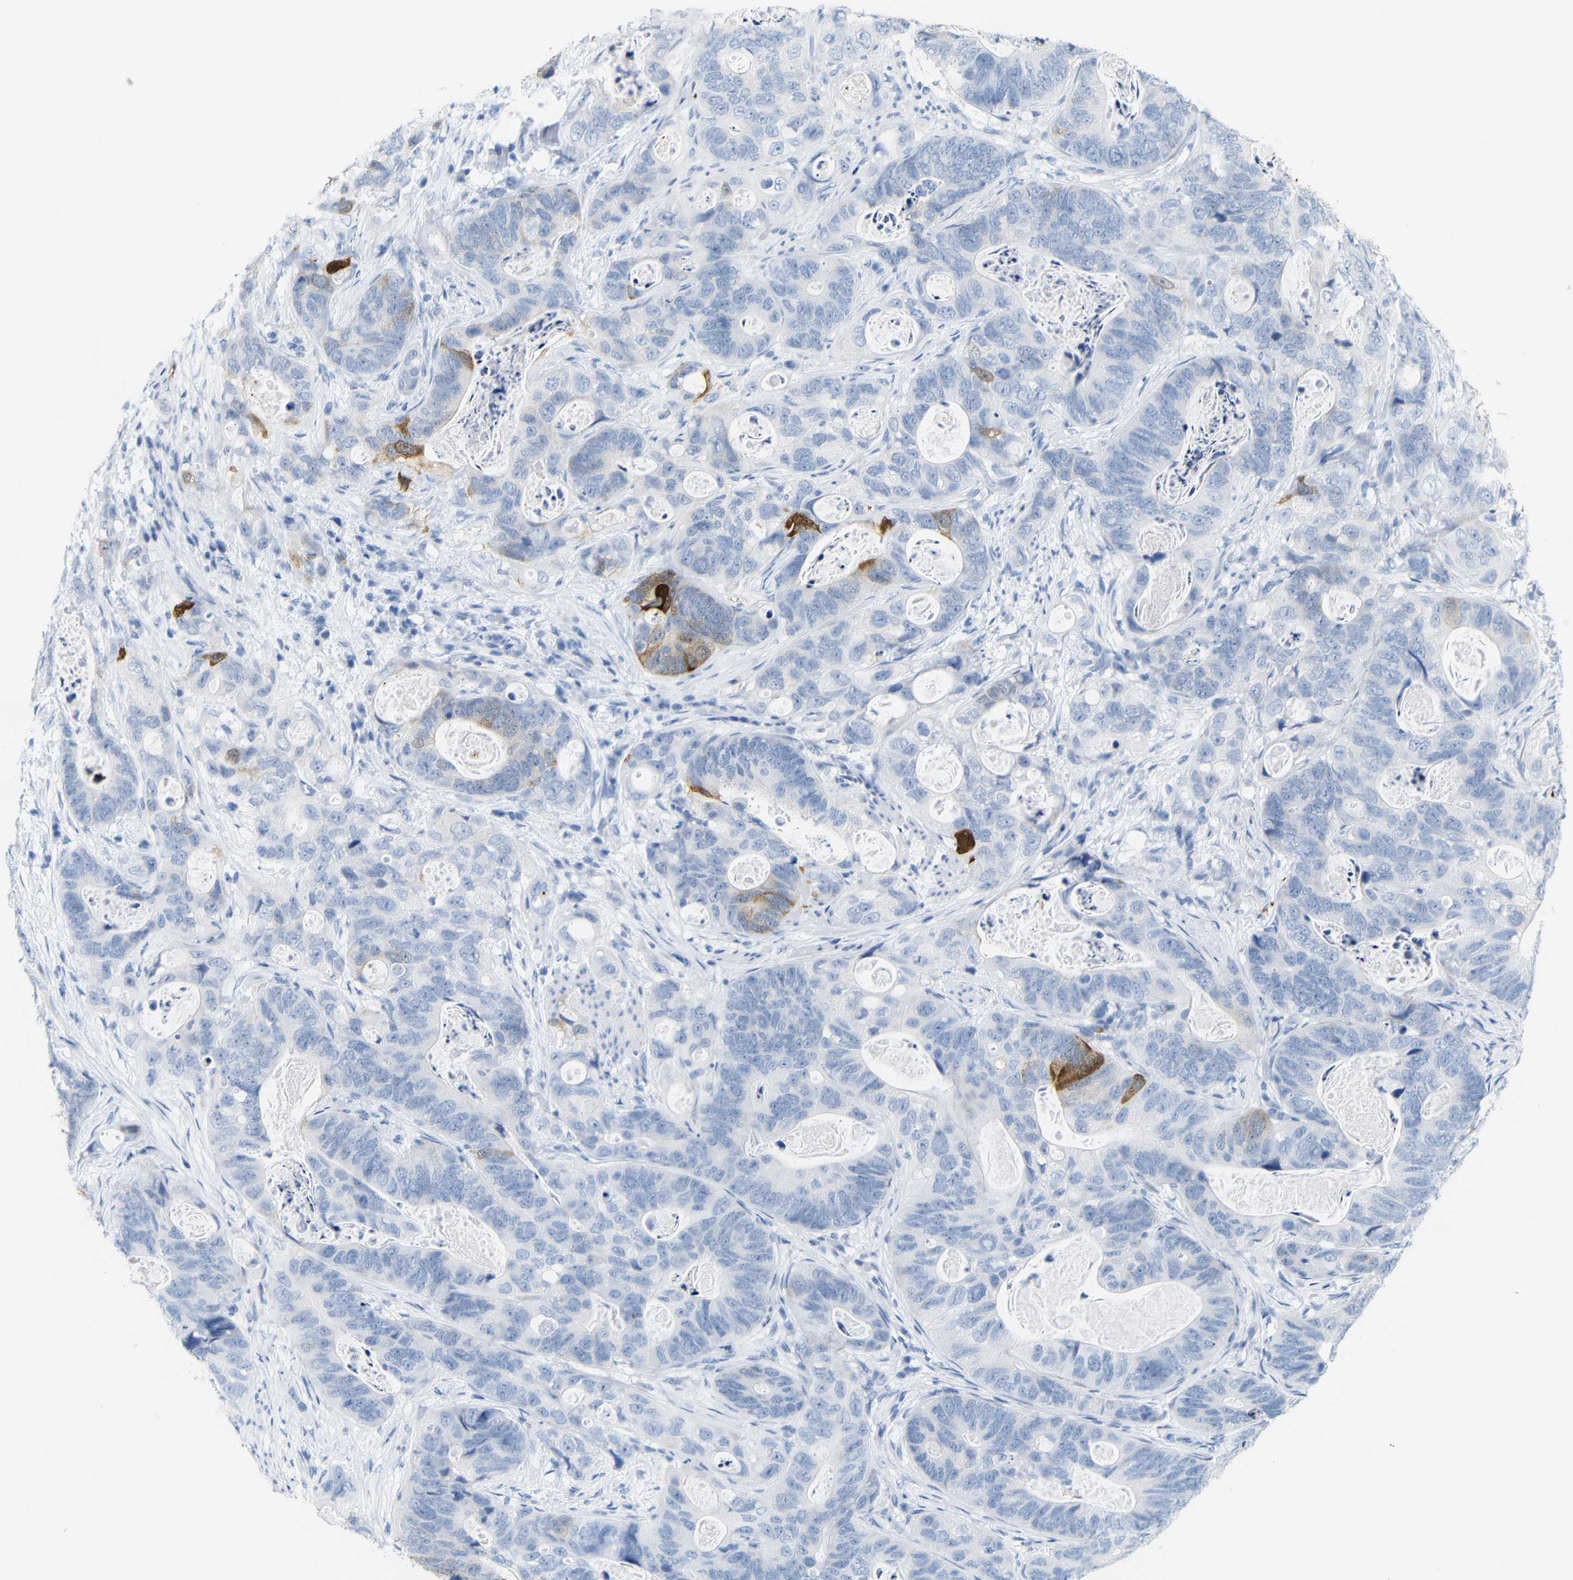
{"staining": {"intensity": "strong", "quantity": "<25%", "location": "cytoplasmic/membranous,nuclear"}, "tissue": "stomach cancer", "cell_type": "Tumor cells", "image_type": "cancer", "snomed": [{"axis": "morphology", "description": "Adenocarcinoma, NOS"}, {"axis": "topography", "description": "Stomach"}], "caption": "This image reveals stomach cancer stained with immunohistochemistry to label a protein in brown. The cytoplasmic/membranous and nuclear of tumor cells show strong positivity for the protein. Nuclei are counter-stained blue.", "gene": "MT1A", "patient": {"sex": "female", "age": 89}}